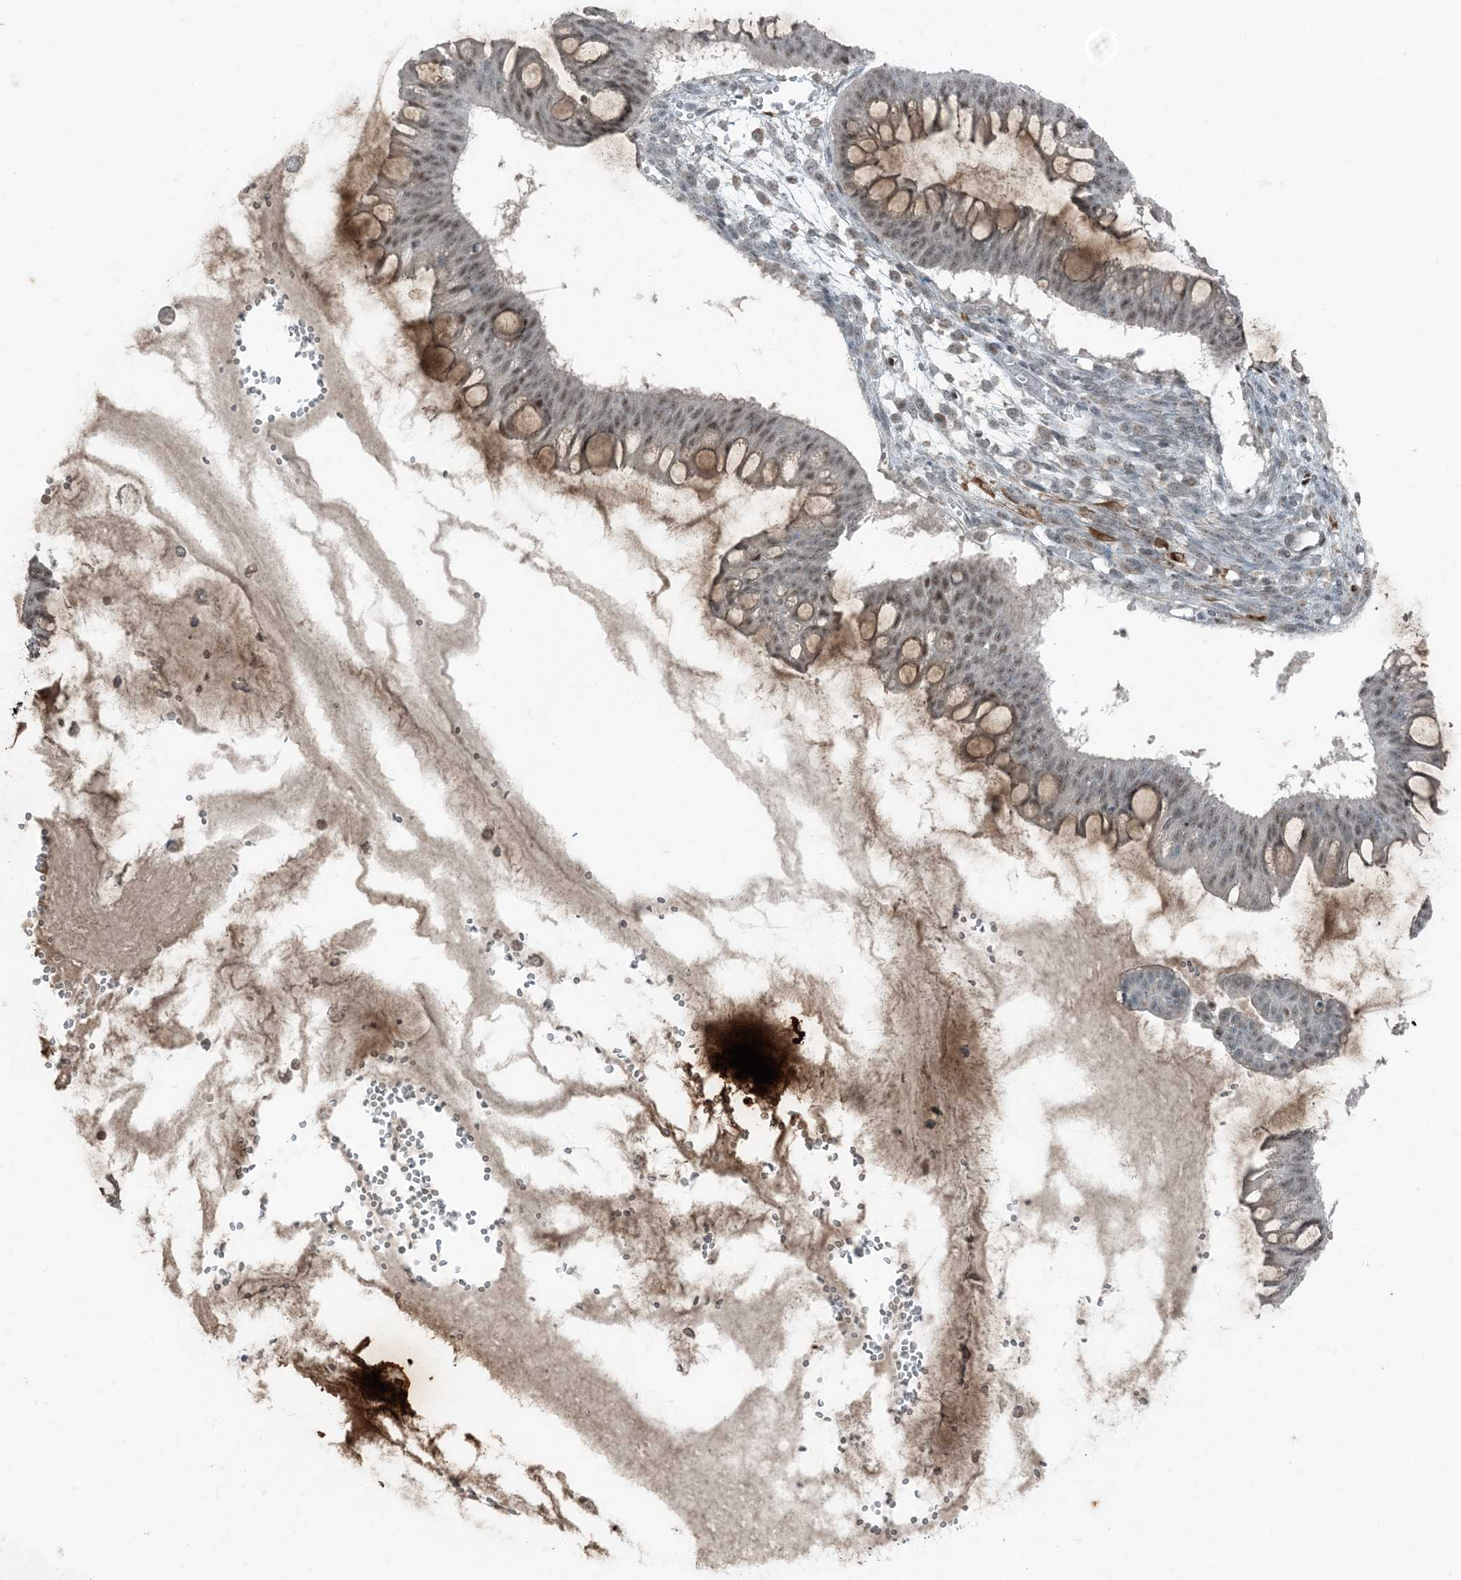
{"staining": {"intensity": "moderate", "quantity": ">75%", "location": "cytoplasmic/membranous,nuclear"}, "tissue": "ovarian cancer", "cell_type": "Tumor cells", "image_type": "cancer", "snomed": [{"axis": "morphology", "description": "Cystadenocarcinoma, mucinous, NOS"}, {"axis": "topography", "description": "Ovary"}], "caption": "A high-resolution image shows immunohistochemistry (IHC) staining of ovarian cancer, which displays moderate cytoplasmic/membranous and nuclear positivity in about >75% of tumor cells.", "gene": "TADA2B", "patient": {"sex": "female", "age": 73}}